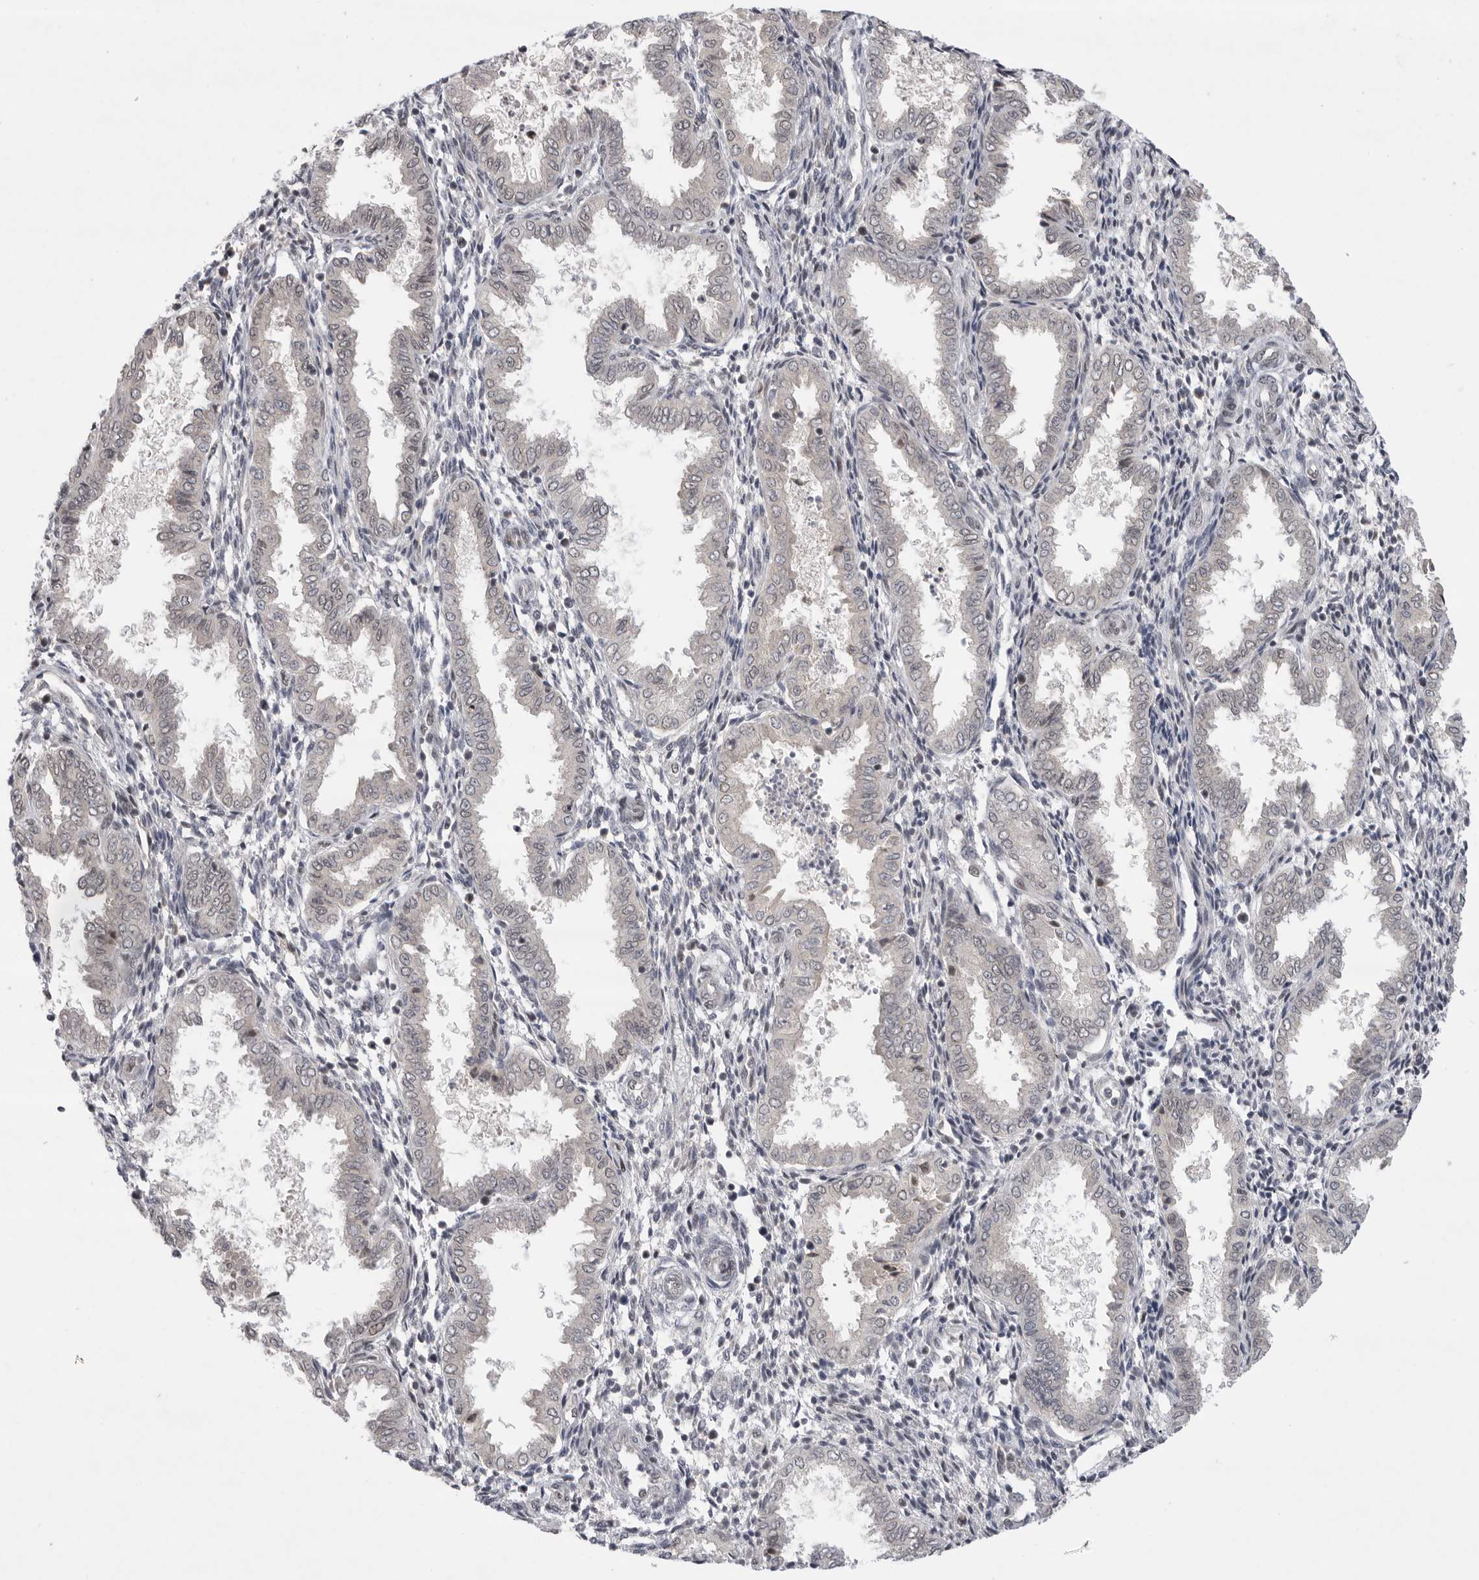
{"staining": {"intensity": "moderate", "quantity": "25%-75%", "location": "nuclear"}, "tissue": "endometrium", "cell_type": "Cells in endometrial stroma", "image_type": "normal", "snomed": [{"axis": "morphology", "description": "Normal tissue, NOS"}, {"axis": "topography", "description": "Endometrium"}], "caption": "A brown stain highlights moderate nuclear expression of a protein in cells in endometrial stroma of normal endometrium. The protein is shown in brown color, while the nuclei are stained blue.", "gene": "ZNF830", "patient": {"sex": "female", "age": 33}}